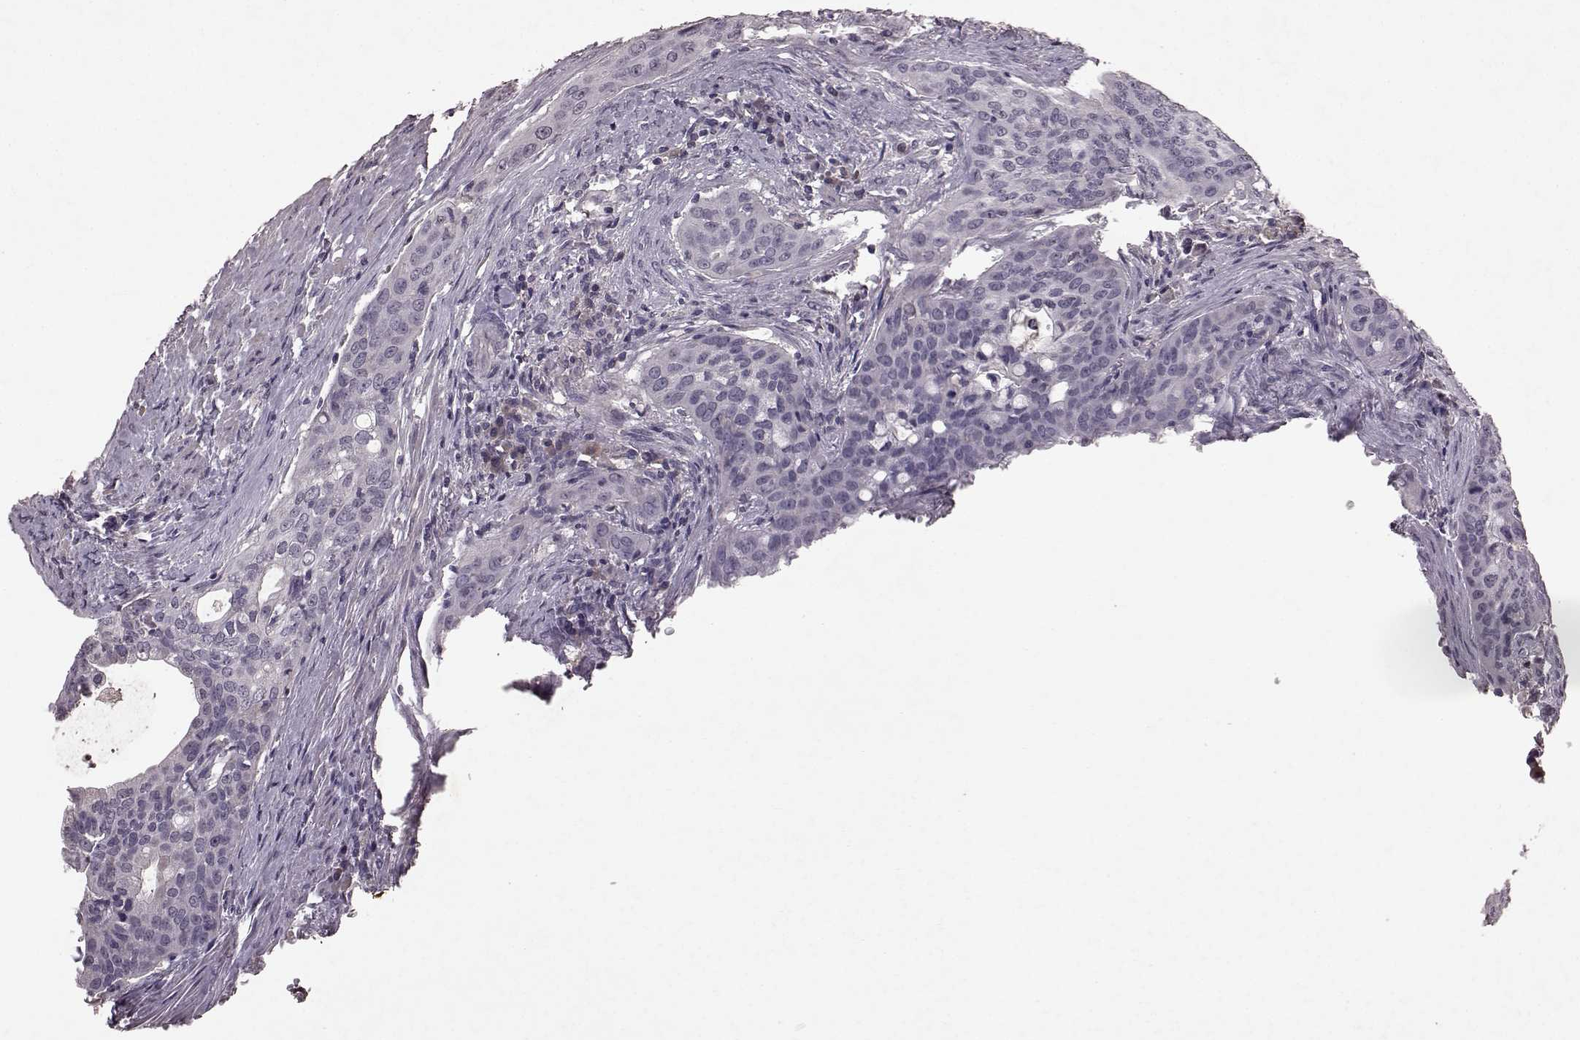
{"staining": {"intensity": "negative", "quantity": "none", "location": "none"}, "tissue": "urothelial cancer", "cell_type": "Tumor cells", "image_type": "cancer", "snomed": [{"axis": "morphology", "description": "Urothelial carcinoma, High grade"}, {"axis": "topography", "description": "Urinary bladder"}], "caption": "IHC of human urothelial cancer displays no expression in tumor cells.", "gene": "FRRS1L", "patient": {"sex": "male", "age": 82}}